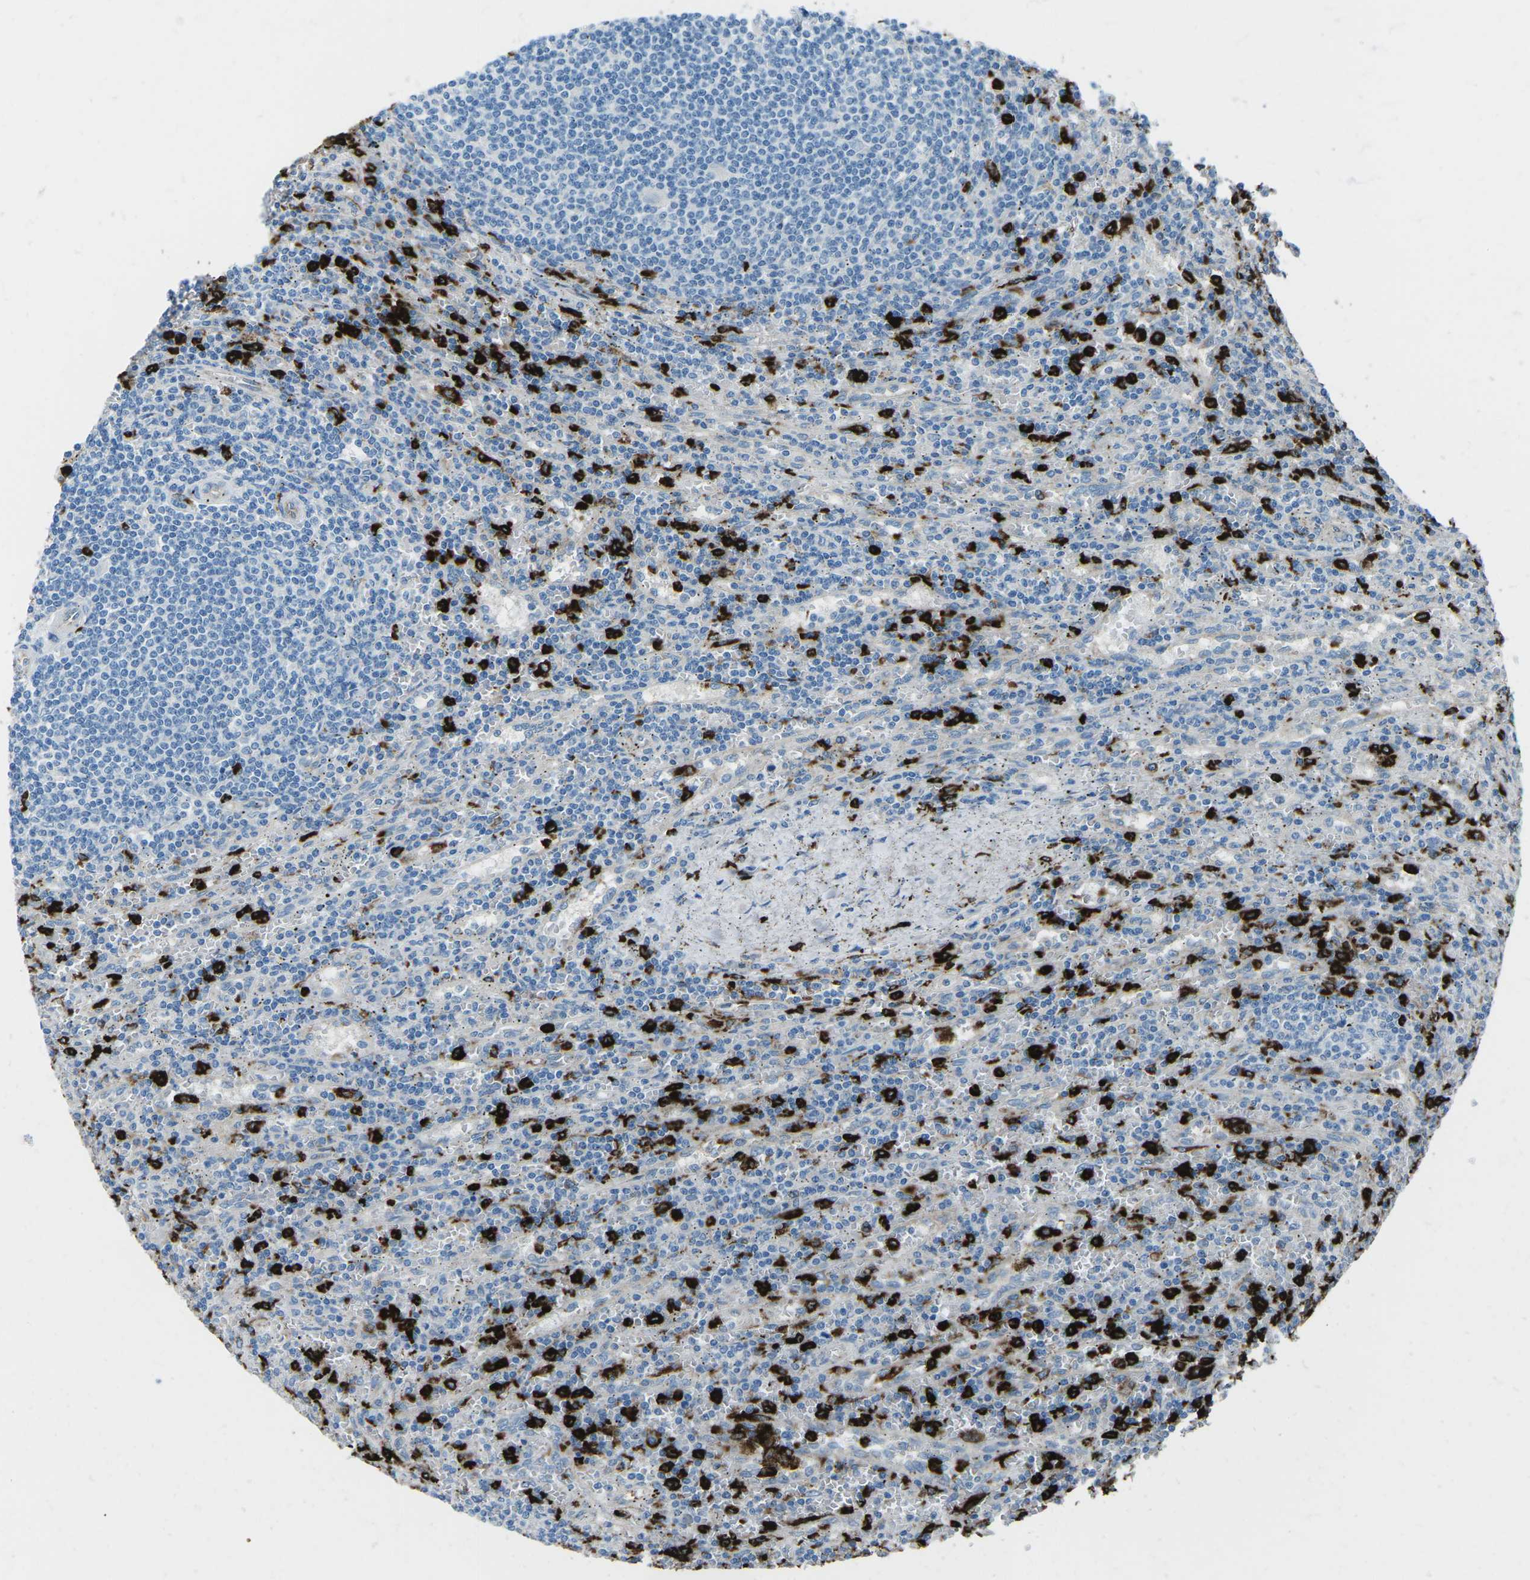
{"staining": {"intensity": "negative", "quantity": "none", "location": "none"}, "tissue": "lymphoma", "cell_type": "Tumor cells", "image_type": "cancer", "snomed": [{"axis": "morphology", "description": "Malignant lymphoma, non-Hodgkin's type, Low grade"}, {"axis": "topography", "description": "Spleen"}], "caption": "DAB (3,3'-diaminobenzidine) immunohistochemical staining of human lymphoma reveals no significant positivity in tumor cells. (DAB (3,3'-diaminobenzidine) immunohistochemistry (IHC) with hematoxylin counter stain).", "gene": "FCN1", "patient": {"sex": "male", "age": 76}}